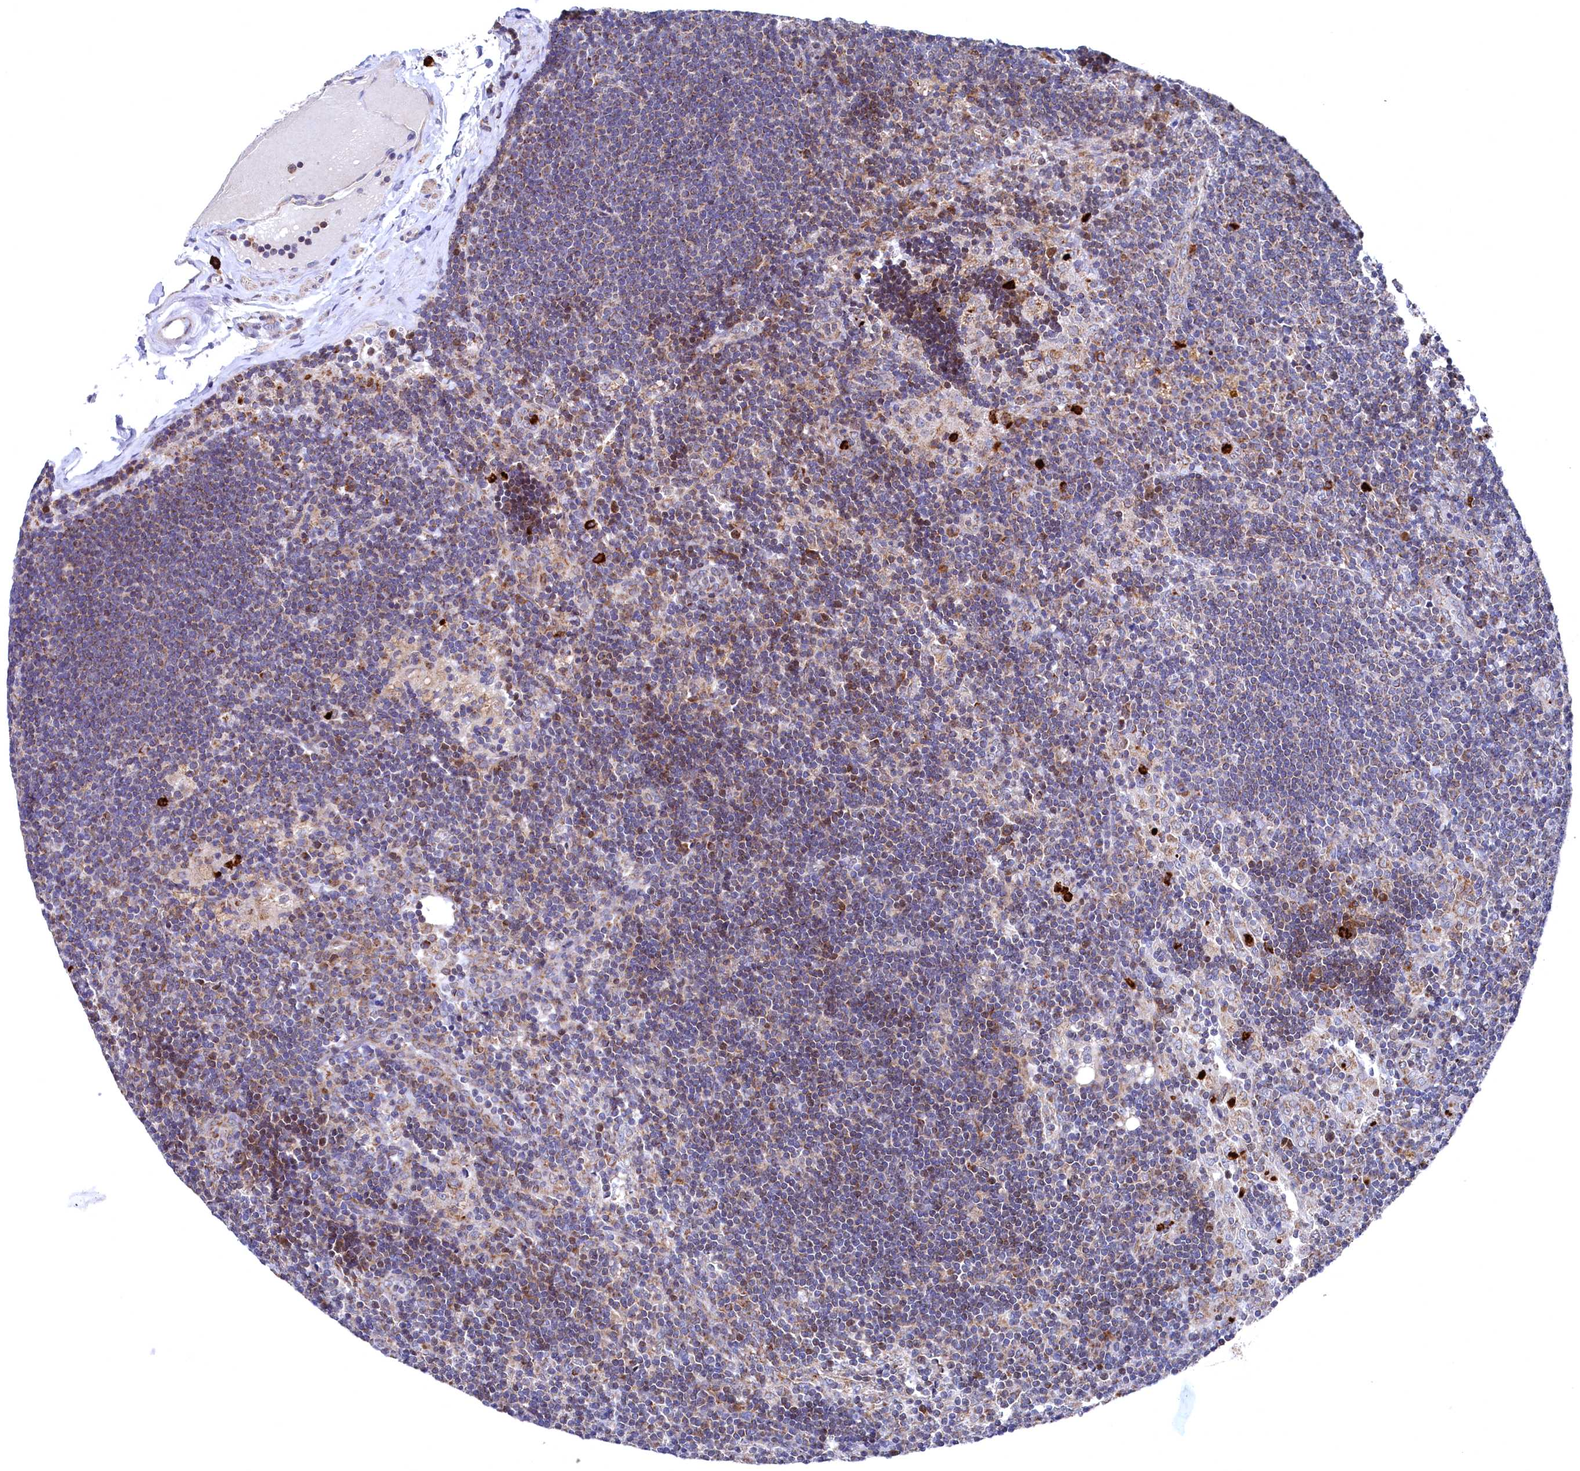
{"staining": {"intensity": "moderate", "quantity": "<25%", "location": "cytoplasmic/membranous"}, "tissue": "lymph node", "cell_type": "Non-germinal center cells", "image_type": "normal", "snomed": [{"axis": "morphology", "description": "Normal tissue, NOS"}, {"axis": "topography", "description": "Lymph node"}], "caption": "A high-resolution histopathology image shows immunohistochemistry (IHC) staining of normal lymph node, which exhibits moderate cytoplasmic/membranous expression in approximately <25% of non-germinal center cells. (DAB (3,3'-diaminobenzidine) IHC, brown staining for protein, blue staining for nuclei).", "gene": "CHCHD1", "patient": {"sex": "male", "age": 24}}